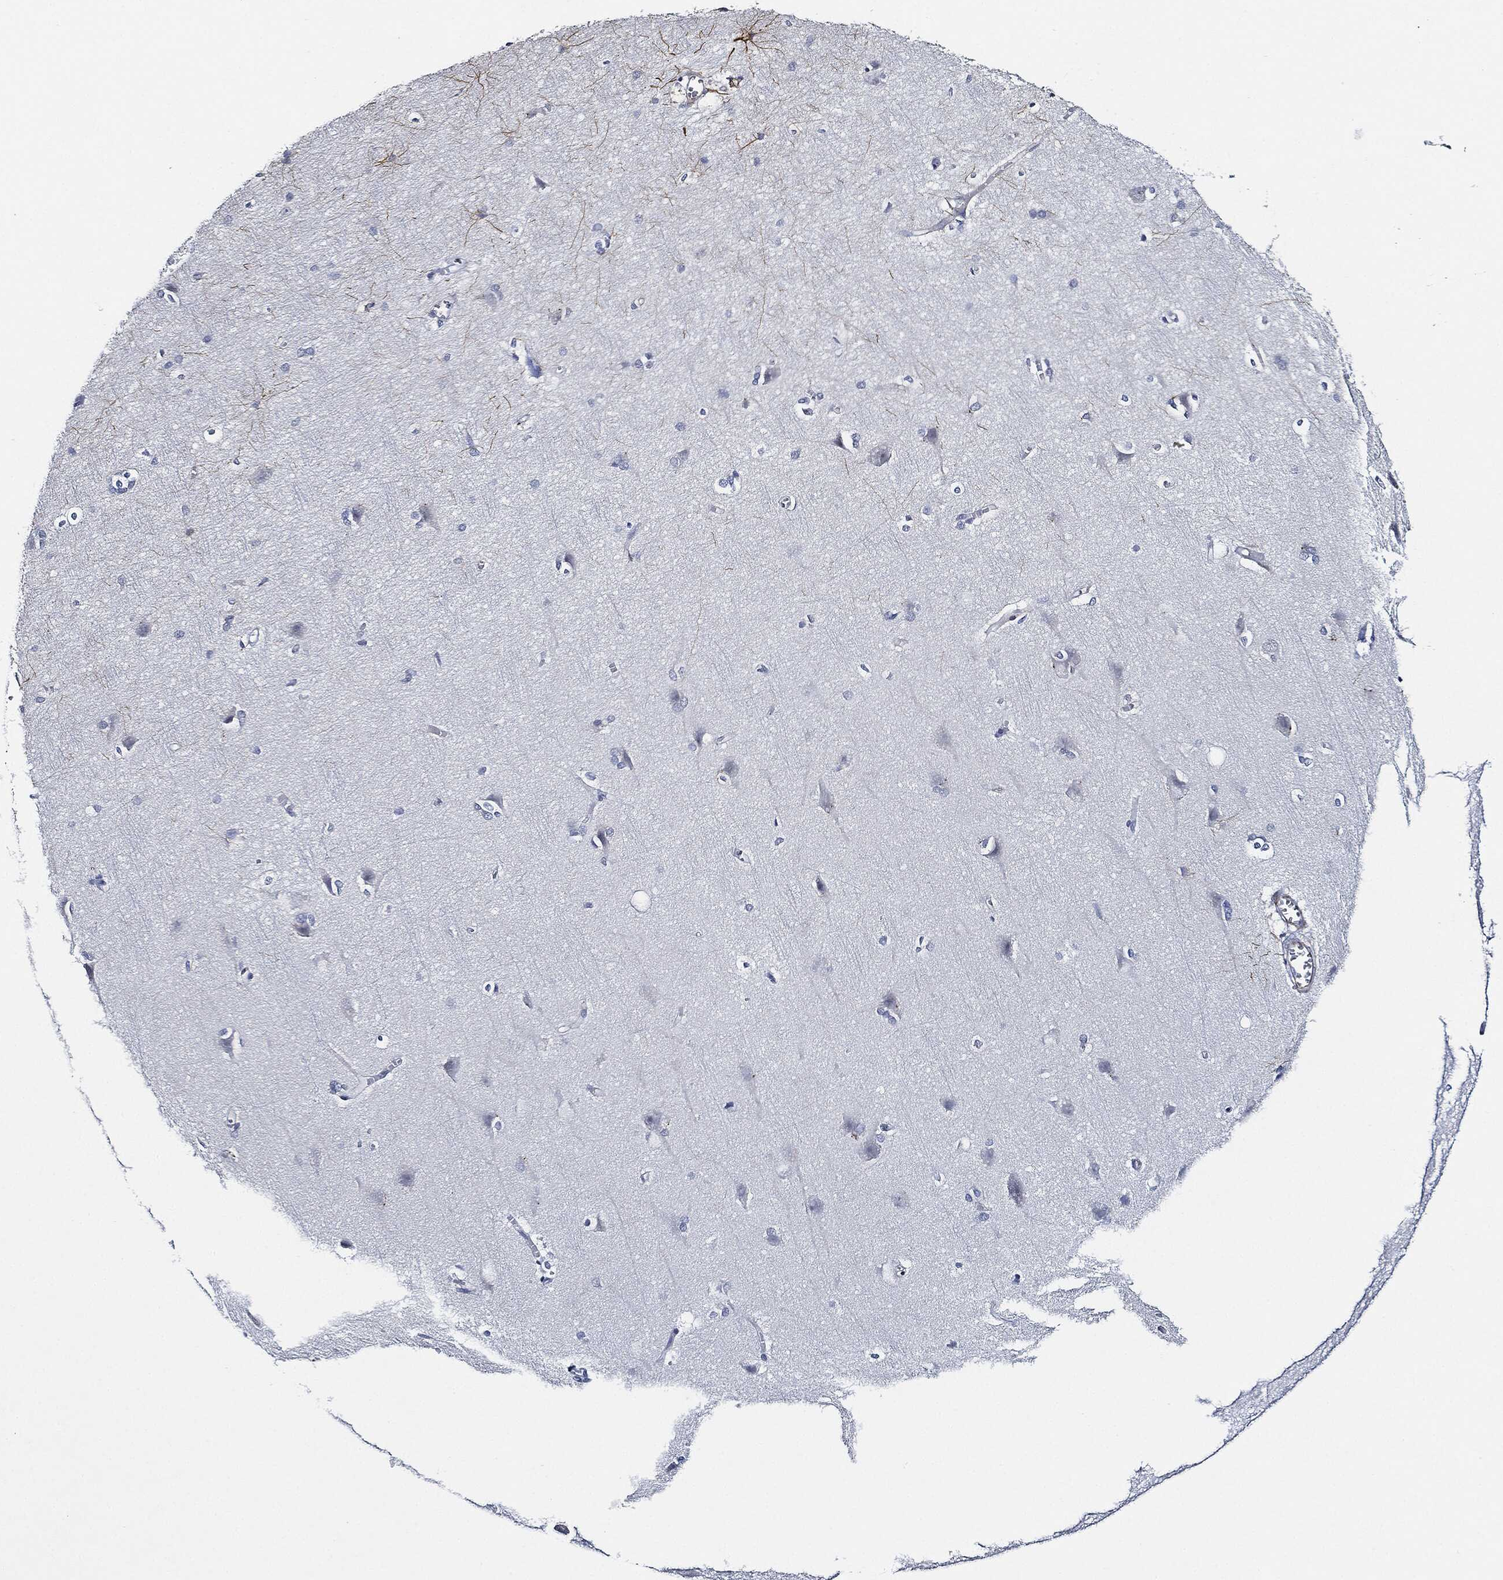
{"staining": {"intensity": "negative", "quantity": "none", "location": "none"}, "tissue": "cerebral cortex", "cell_type": "Endothelial cells", "image_type": "normal", "snomed": [{"axis": "morphology", "description": "Normal tissue, NOS"}, {"axis": "topography", "description": "Cerebral cortex"}], "caption": "Immunohistochemistry (IHC) image of normal human cerebral cortex stained for a protein (brown), which displays no staining in endothelial cells.", "gene": "THSD1", "patient": {"sex": "male", "age": 37}}